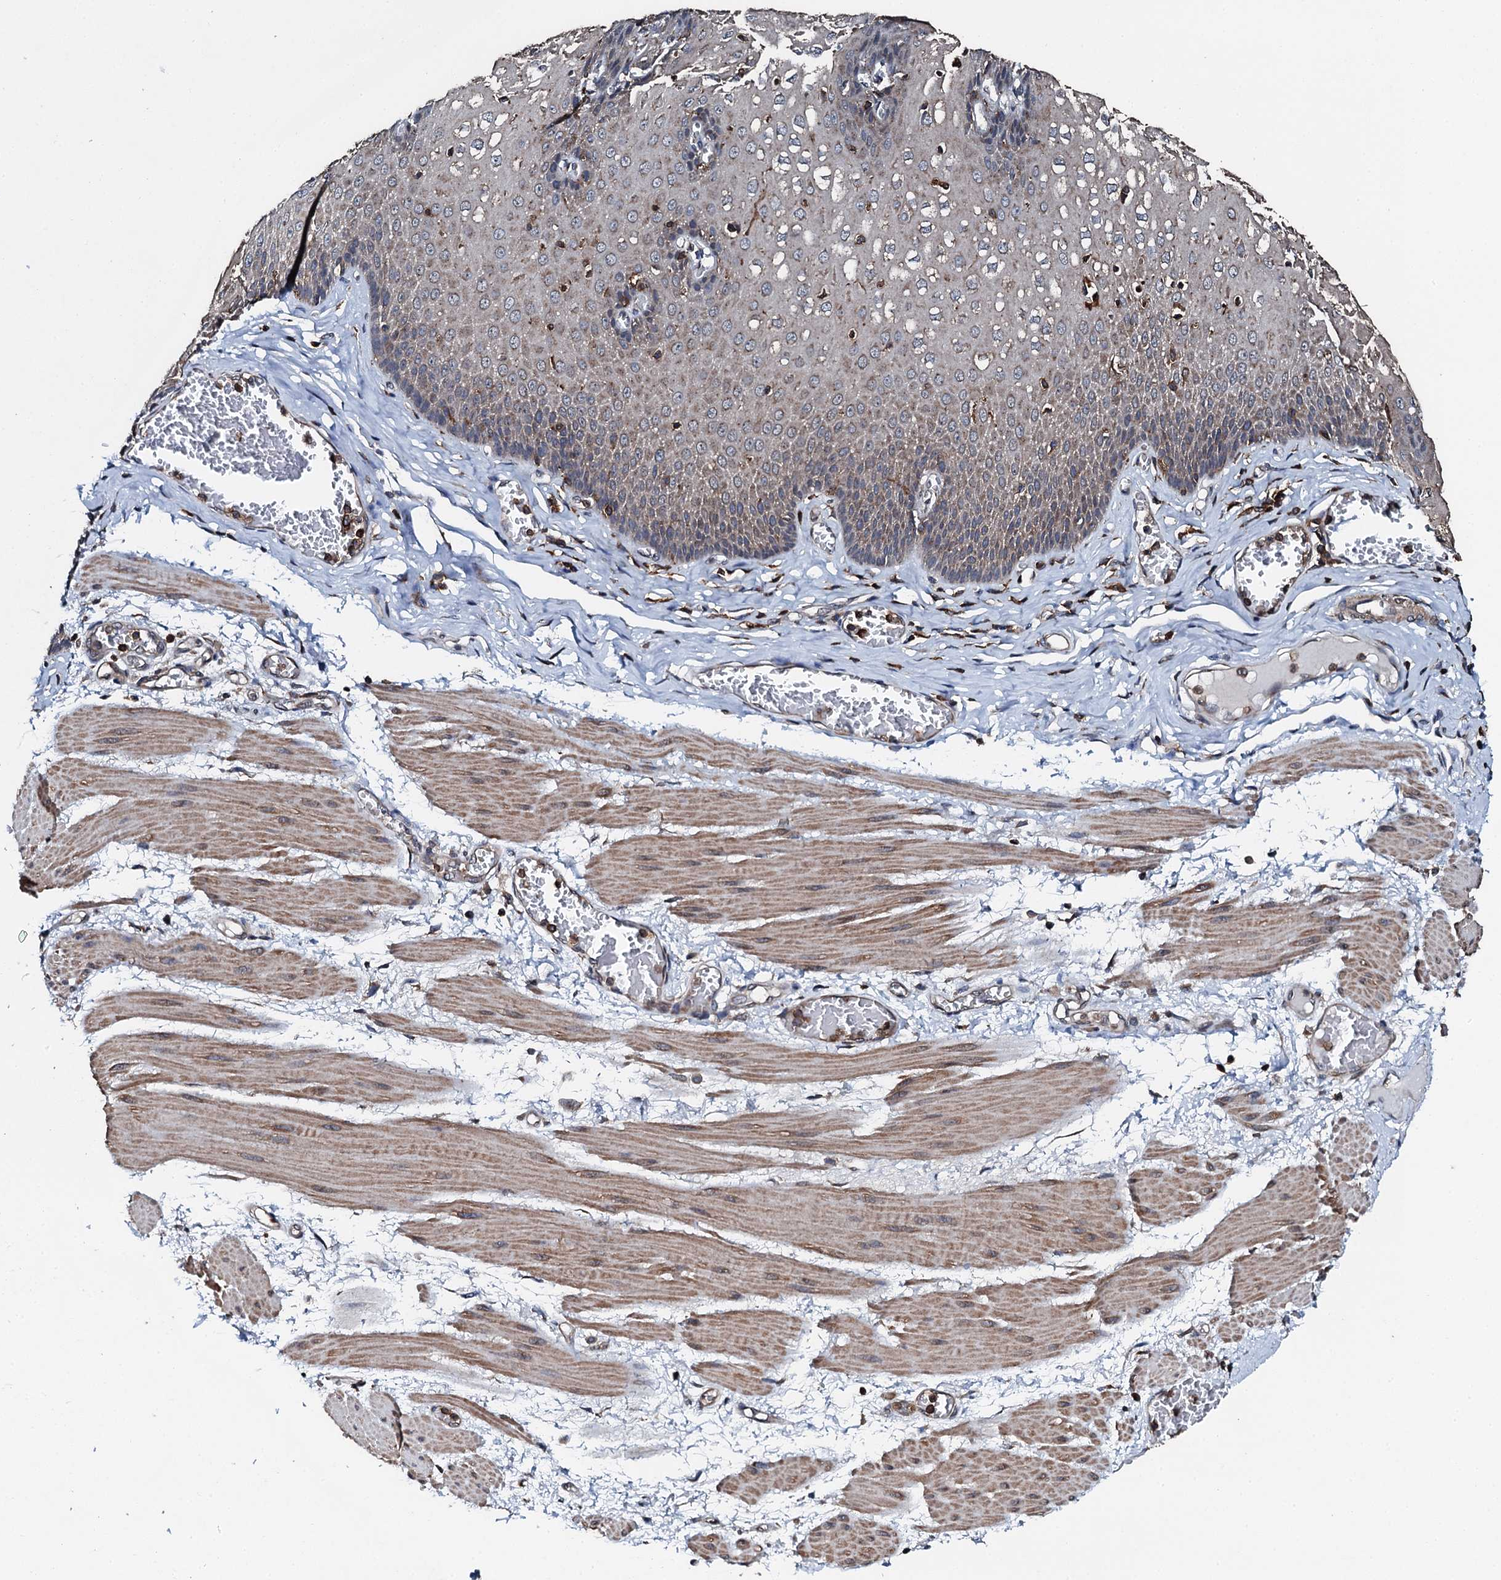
{"staining": {"intensity": "moderate", "quantity": "<25%", "location": "cytoplasmic/membranous,nuclear"}, "tissue": "esophagus", "cell_type": "Squamous epithelial cells", "image_type": "normal", "snomed": [{"axis": "morphology", "description": "Normal tissue, NOS"}, {"axis": "topography", "description": "Esophagus"}], "caption": "Protein expression analysis of normal human esophagus reveals moderate cytoplasmic/membranous,nuclear expression in about <25% of squamous epithelial cells. Ihc stains the protein of interest in brown and the nuclei are stained blue.", "gene": "EDC4", "patient": {"sex": "male", "age": 60}}